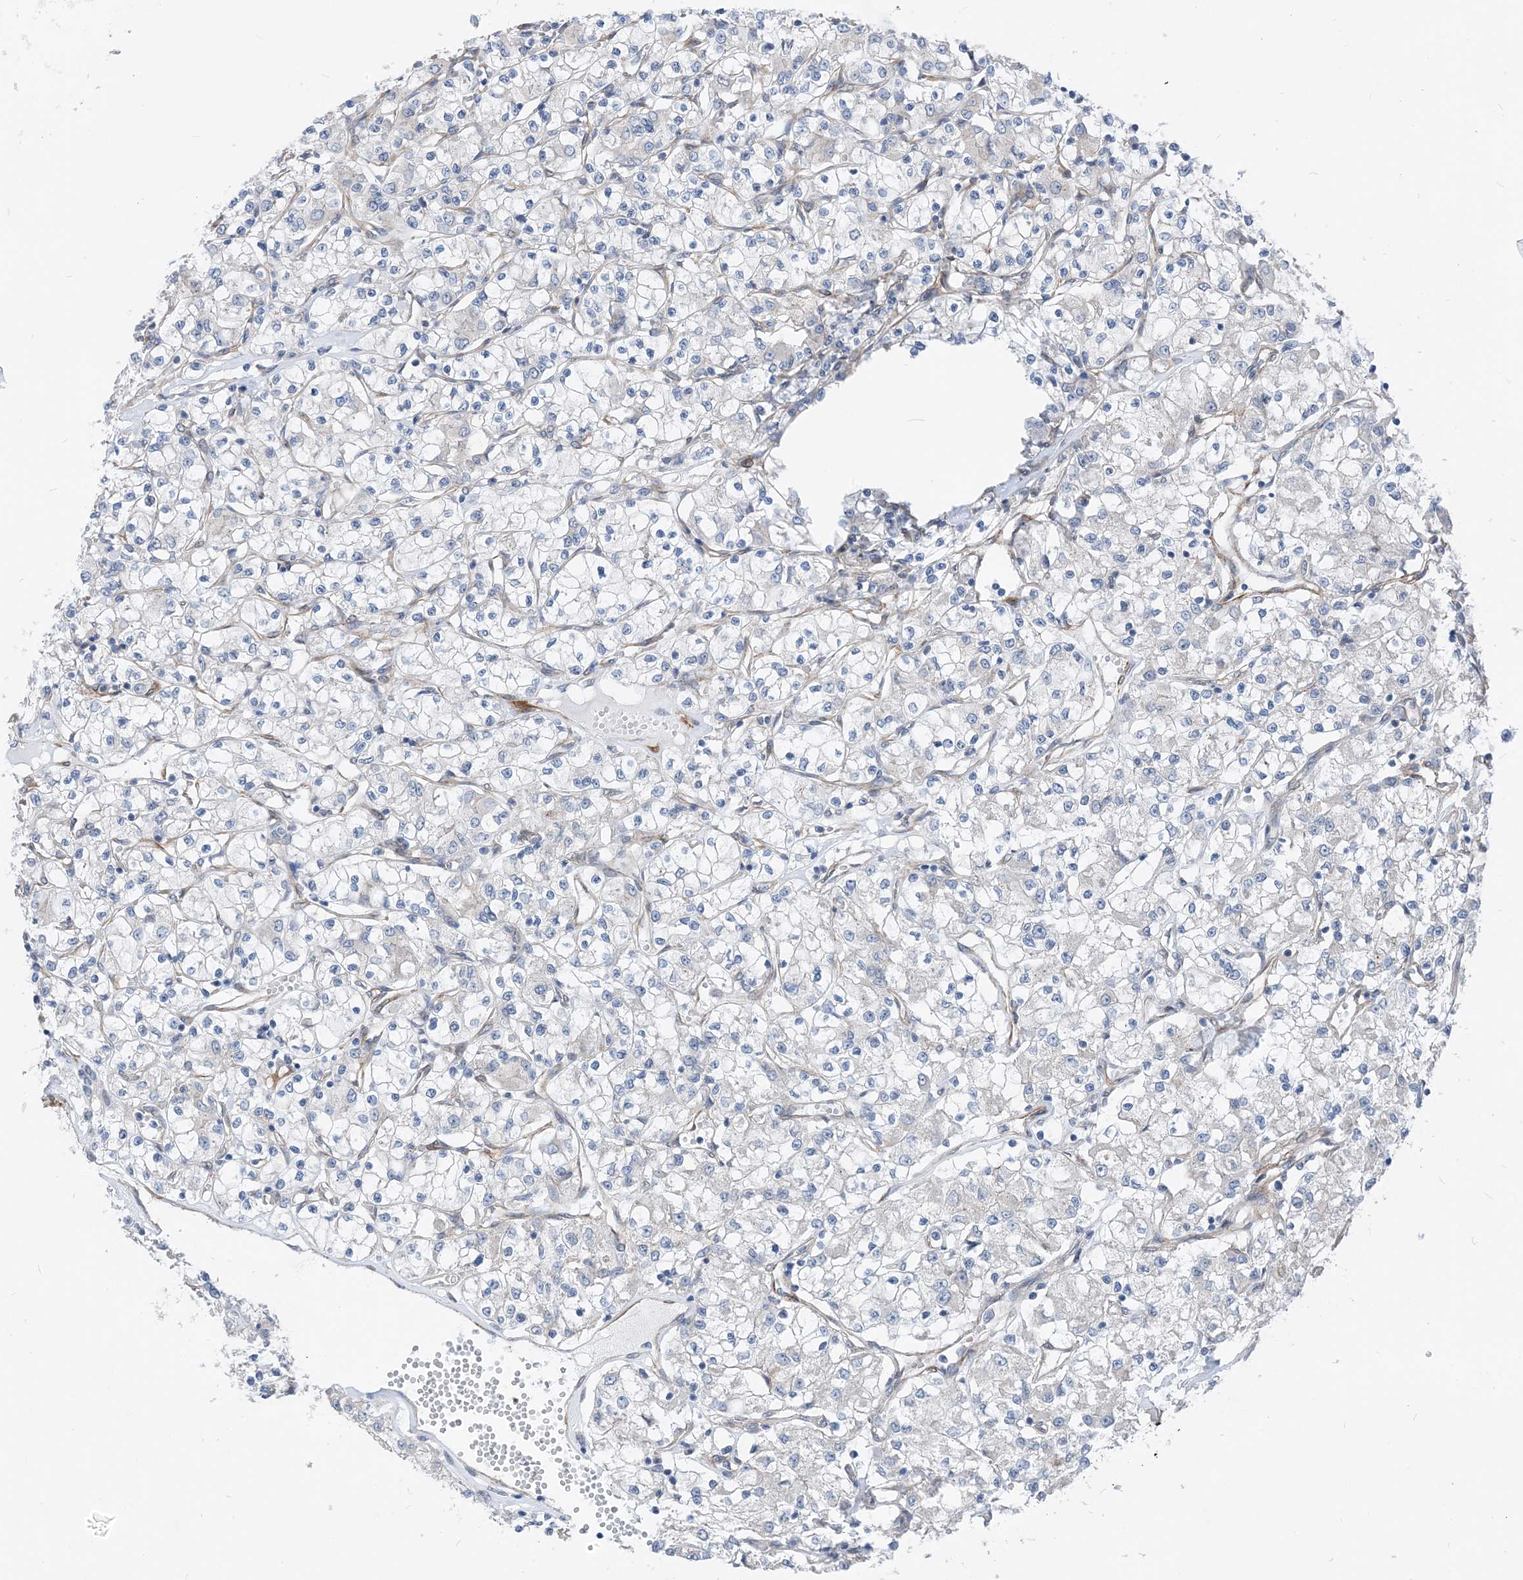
{"staining": {"intensity": "negative", "quantity": "none", "location": "none"}, "tissue": "renal cancer", "cell_type": "Tumor cells", "image_type": "cancer", "snomed": [{"axis": "morphology", "description": "Adenocarcinoma, NOS"}, {"axis": "topography", "description": "Kidney"}], "caption": "IHC photomicrograph of adenocarcinoma (renal) stained for a protein (brown), which reveals no expression in tumor cells.", "gene": "PLEKHA3", "patient": {"sex": "female", "age": 59}}